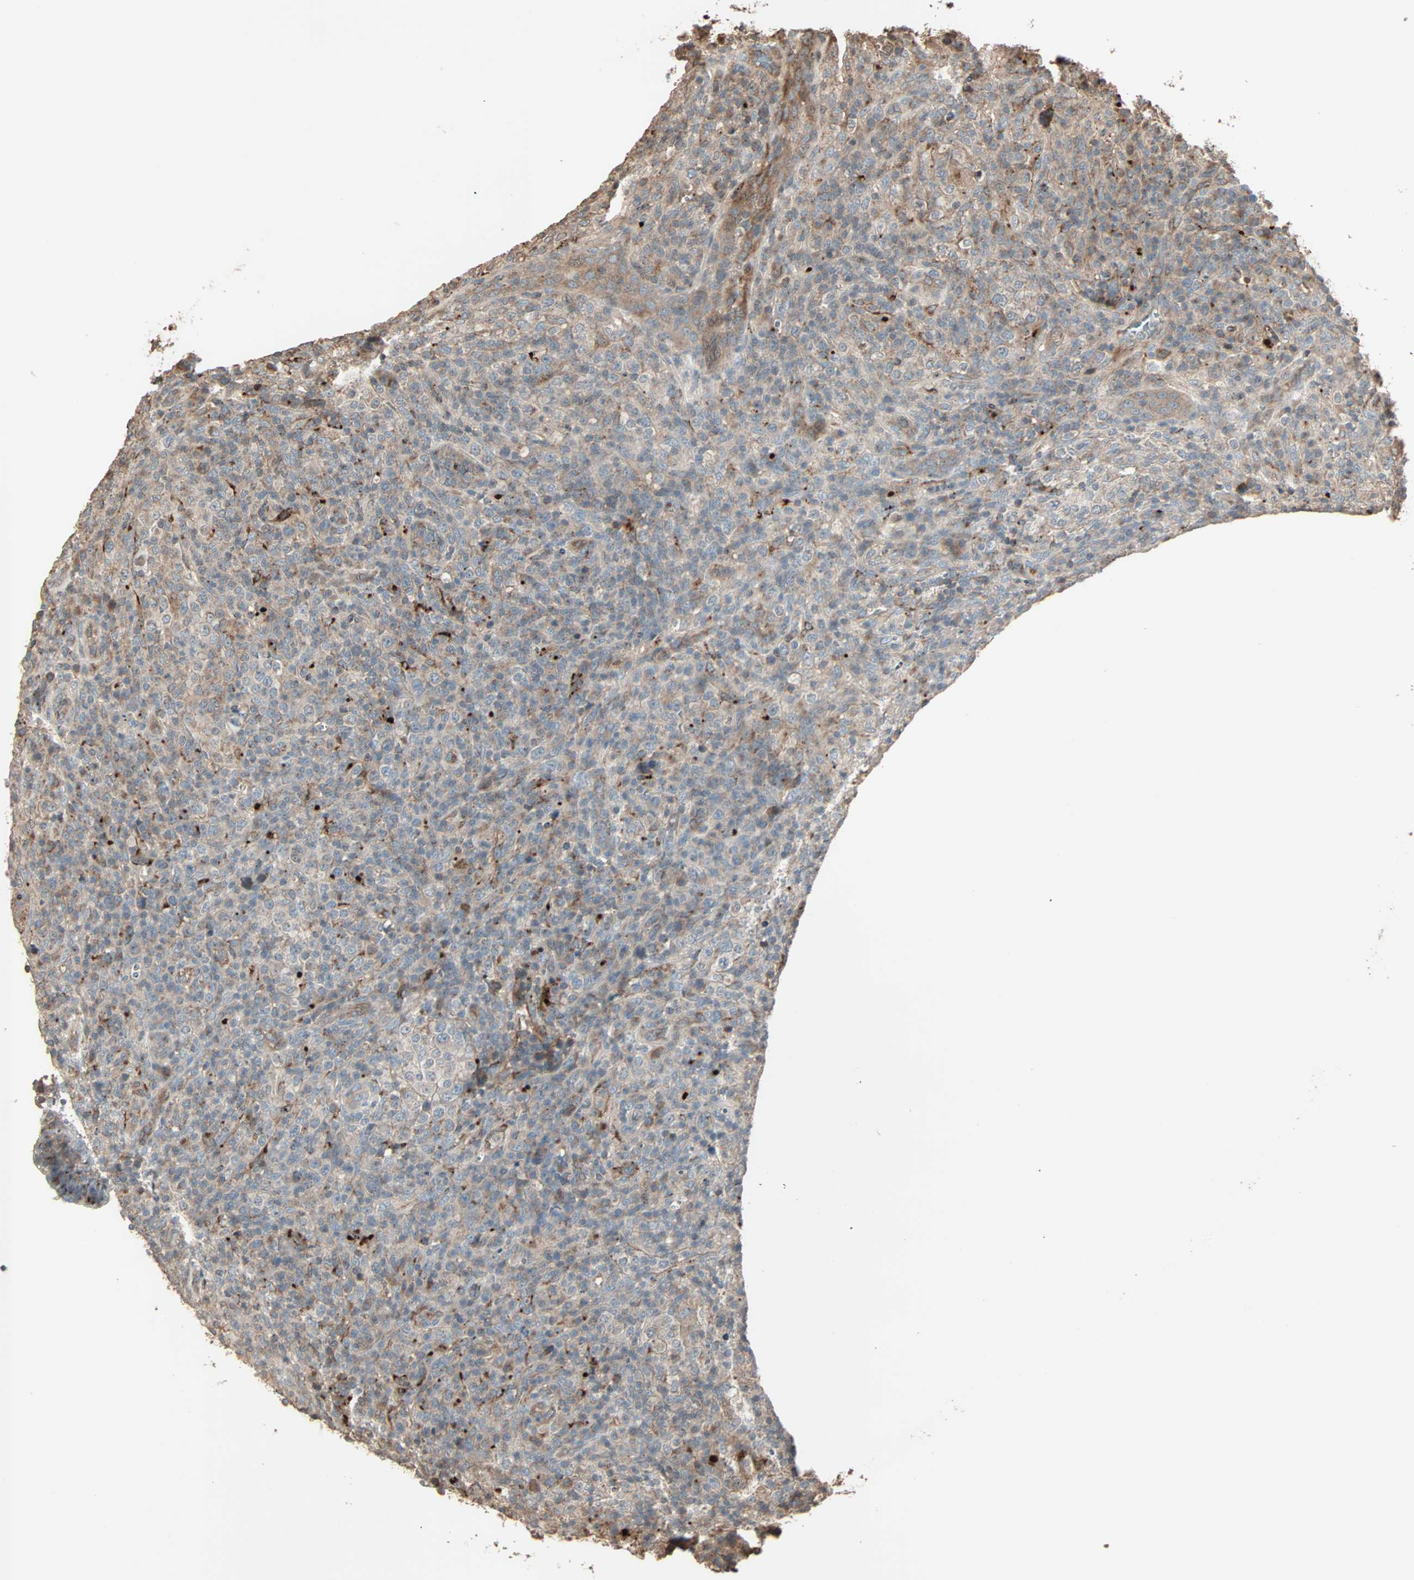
{"staining": {"intensity": "weak", "quantity": "25%-75%", "location": "cytoplasmic/membranous"}, "tissue": "lymphoma", "cell_type": "Tumor cells", "image_type": "cancer", "snomed": [{"axis": "morphology", "description": "Malignant lymphoma, non-Hodgkin's type, High grade"}, {"axis": "topography", "description": "Lymph node"}], "caption": "This histopathology image reveals immunohistochemistry staining of human malignant lymphoma, non-Hodgkin's type (high-grade), with low weak cytoplasmic/membranous positivity in approximately 25%-75% of tumor cells.", "gene": "CALCRL", "patient": {"sex": "female", "age": 76}}